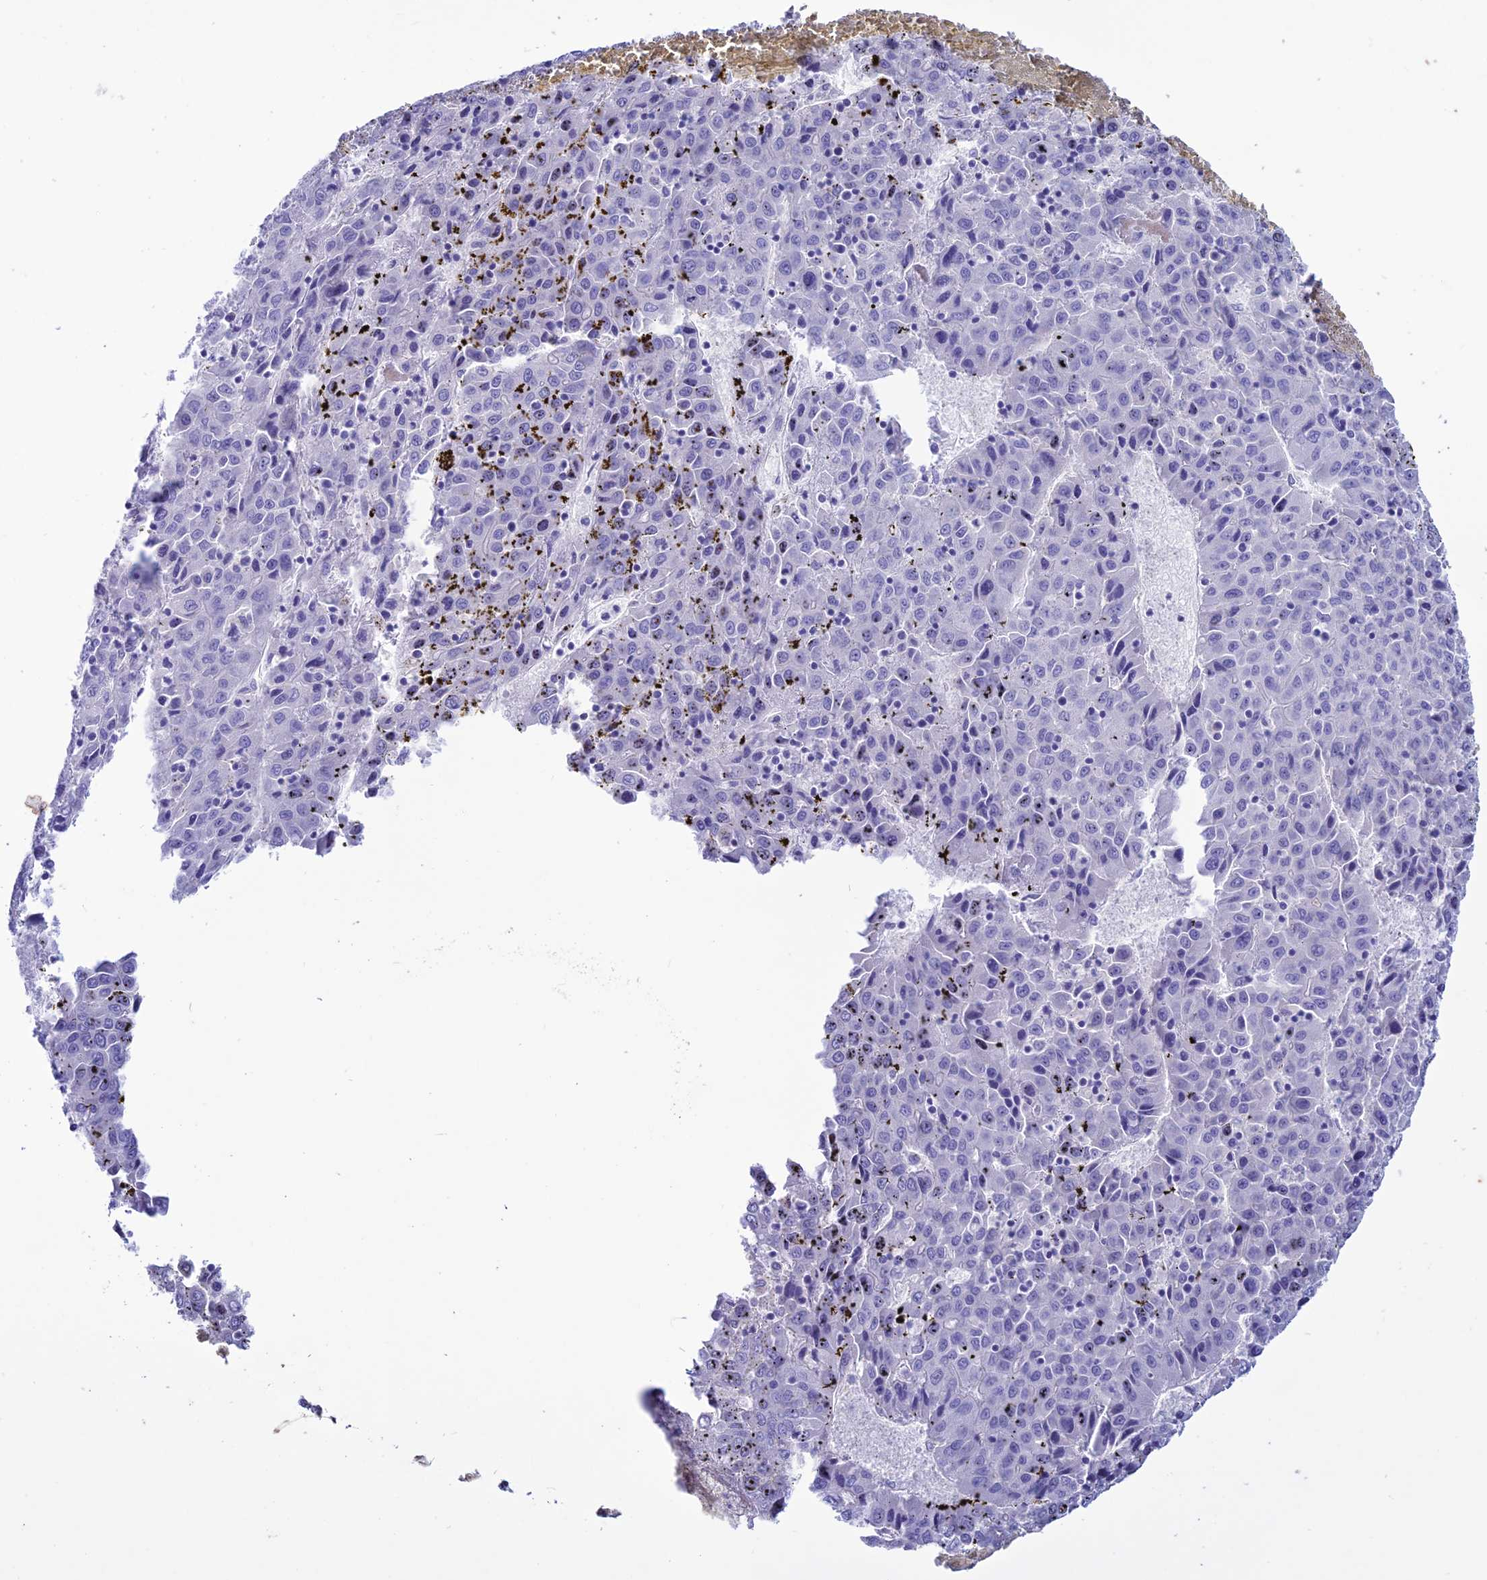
{"staining": {"intensity": "negative", "quantity": "none", "location": "none"}, "tissue": "liver cancer", "cell_type": "Tumor cells", "image_type": "cancer", "snomed": [{"axis": "morphology", "description": "Carcinoma, Hepatocellular, NOS"}, {"axis": "topography", "description": "Liver"}], "caption": "Liver hepatocellular carcinoma was stained to show a protein in brown. There is no significant positivity in tumor cells.", "gene": "CLEC2L", "patient": {"sex": "female", "age": 53}}